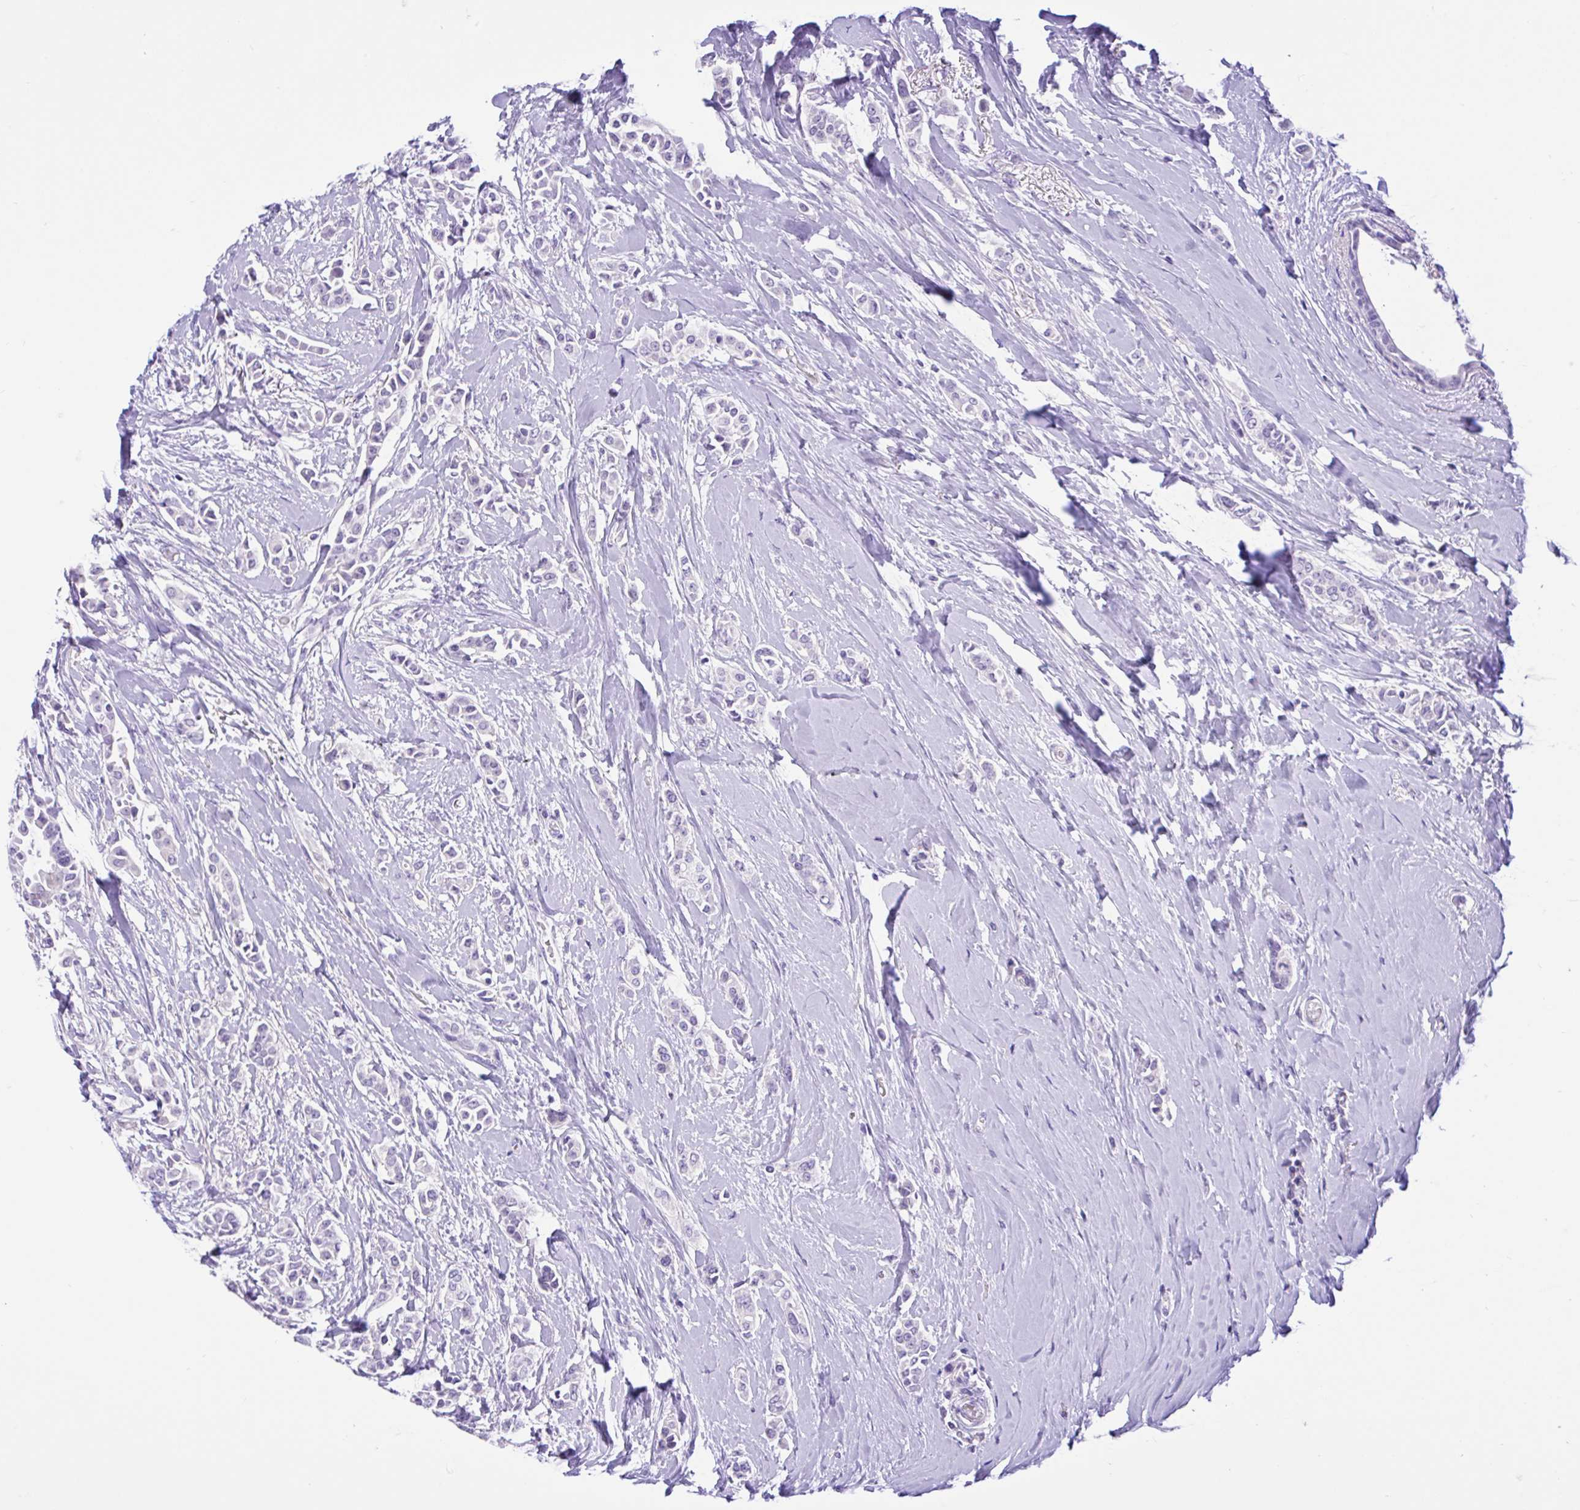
{"staining": {"intensity": "negative", "quantity": "none", "location": "none"}, "tissue": "breast cancer", "cell_type": "Tumor cells", "image_type": "cancer", "snomed": [{"axis": "morphology", "description": "Duct carcinoma"}, {"axis": "topography", "description": "Breast"}], "caption": "Image shows no significant protein positivity in tumor cells of infiltrating ductal carcinoma (breast). (Brightfield microscopy of DAB (3,3'-diaminobenzidine) immunohistochemistry at high magnification).", "gene": "ANO4", "patient": {"sex": "female", "age": 64}}